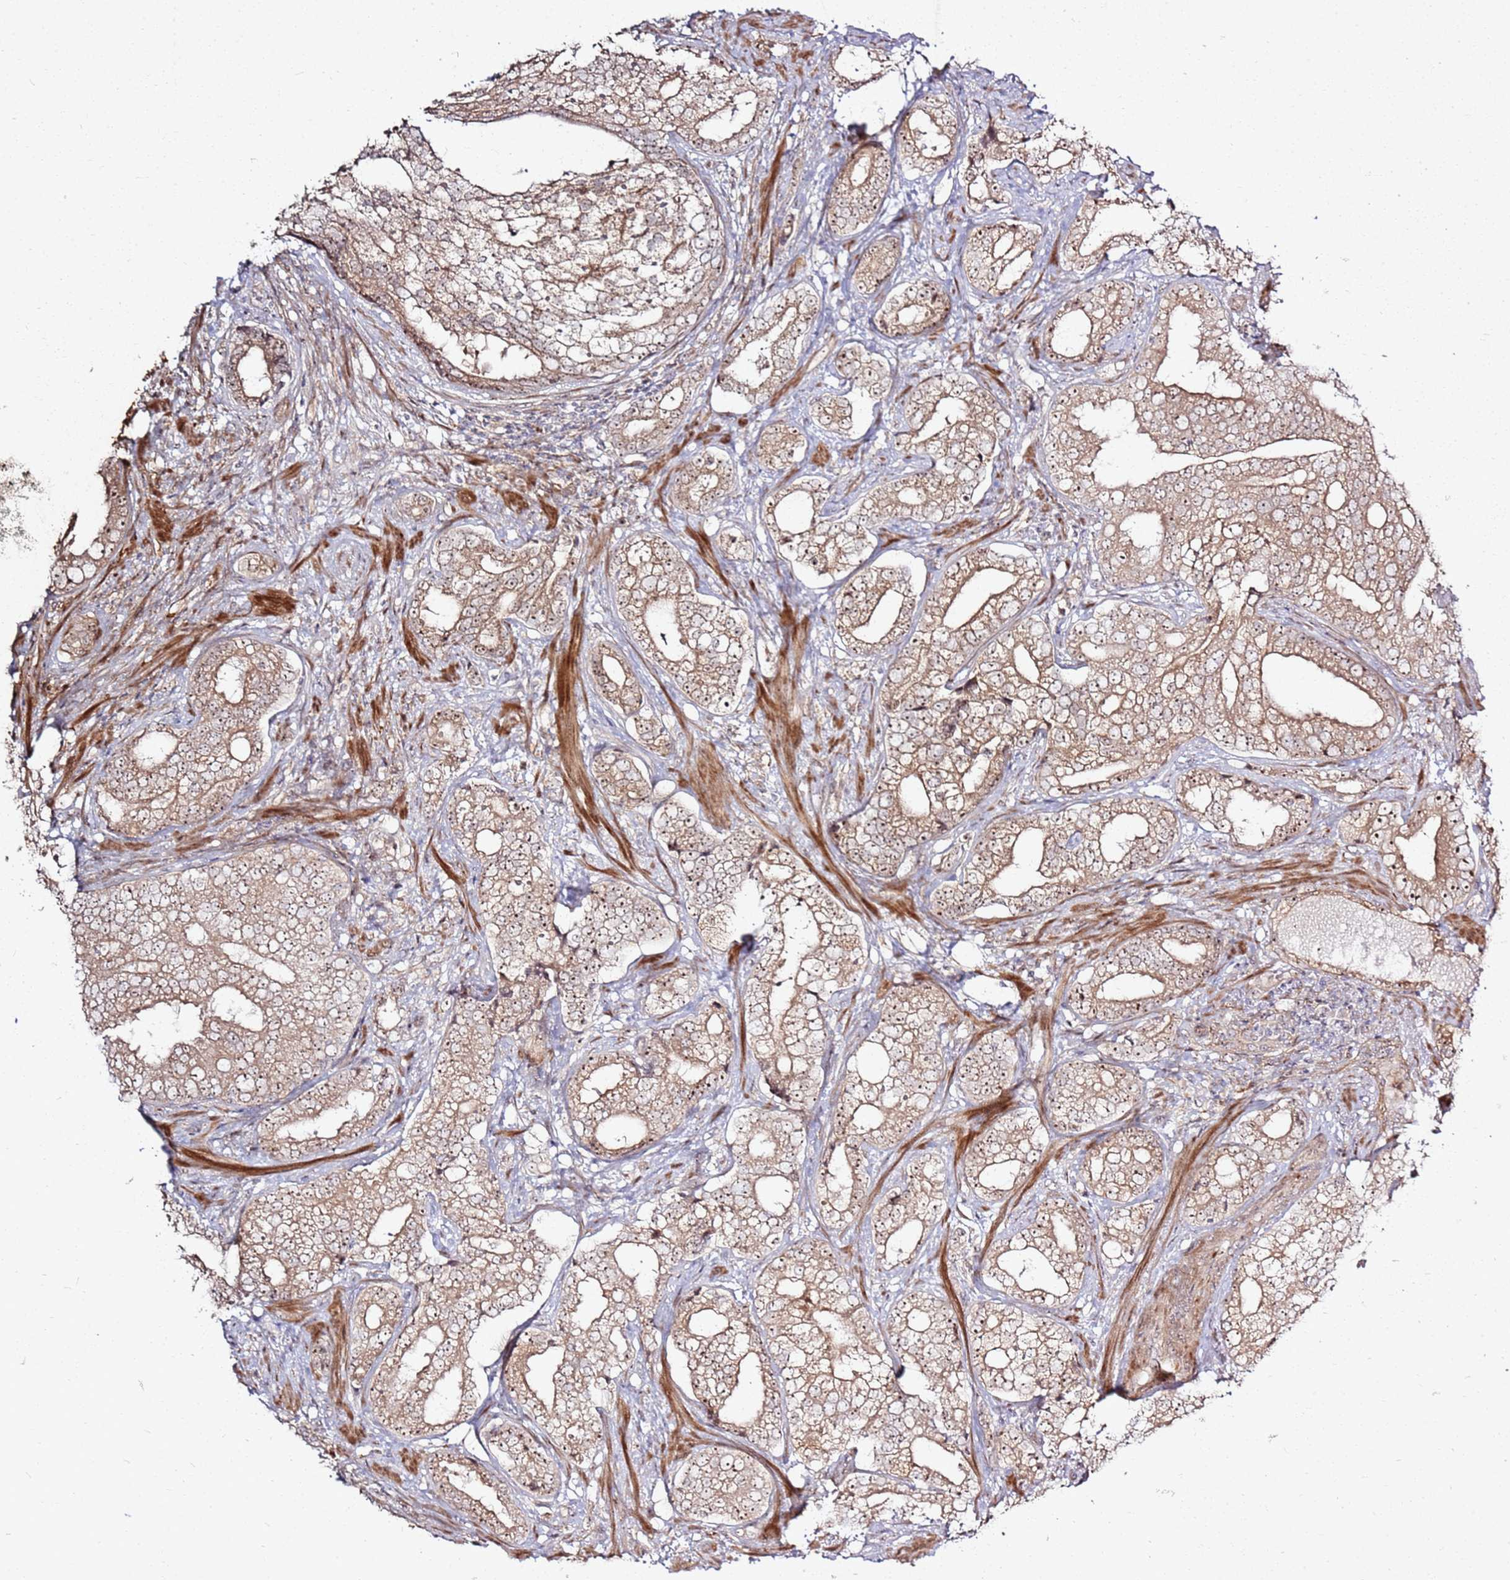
{"staining": {"intensity": "moderate", "quantity": ">75%", "location": "cytoplasmic/membranous,nuclear"}, "tissue": "prostate cancer", "cell_type": "Tumor cells", "image_type": "cancer", "snomed": [{"axis": "morphology", "description": "Adenocarcinoma, High grade"}, {"axis": "topography", "description": "Prostate"}], "caption": "This image displays adenocarcinoma (high-grade) (prostate) stained with immunohistochemistry (IHC) to label a protein in brown. The cytoplasmic/membranous and nuclear of tumor cells show moderate positivity for the protein. Nuclei are counter-stained blue.", "gene": "CNPY1", "patient": {"sex": "male", "age": 75}}